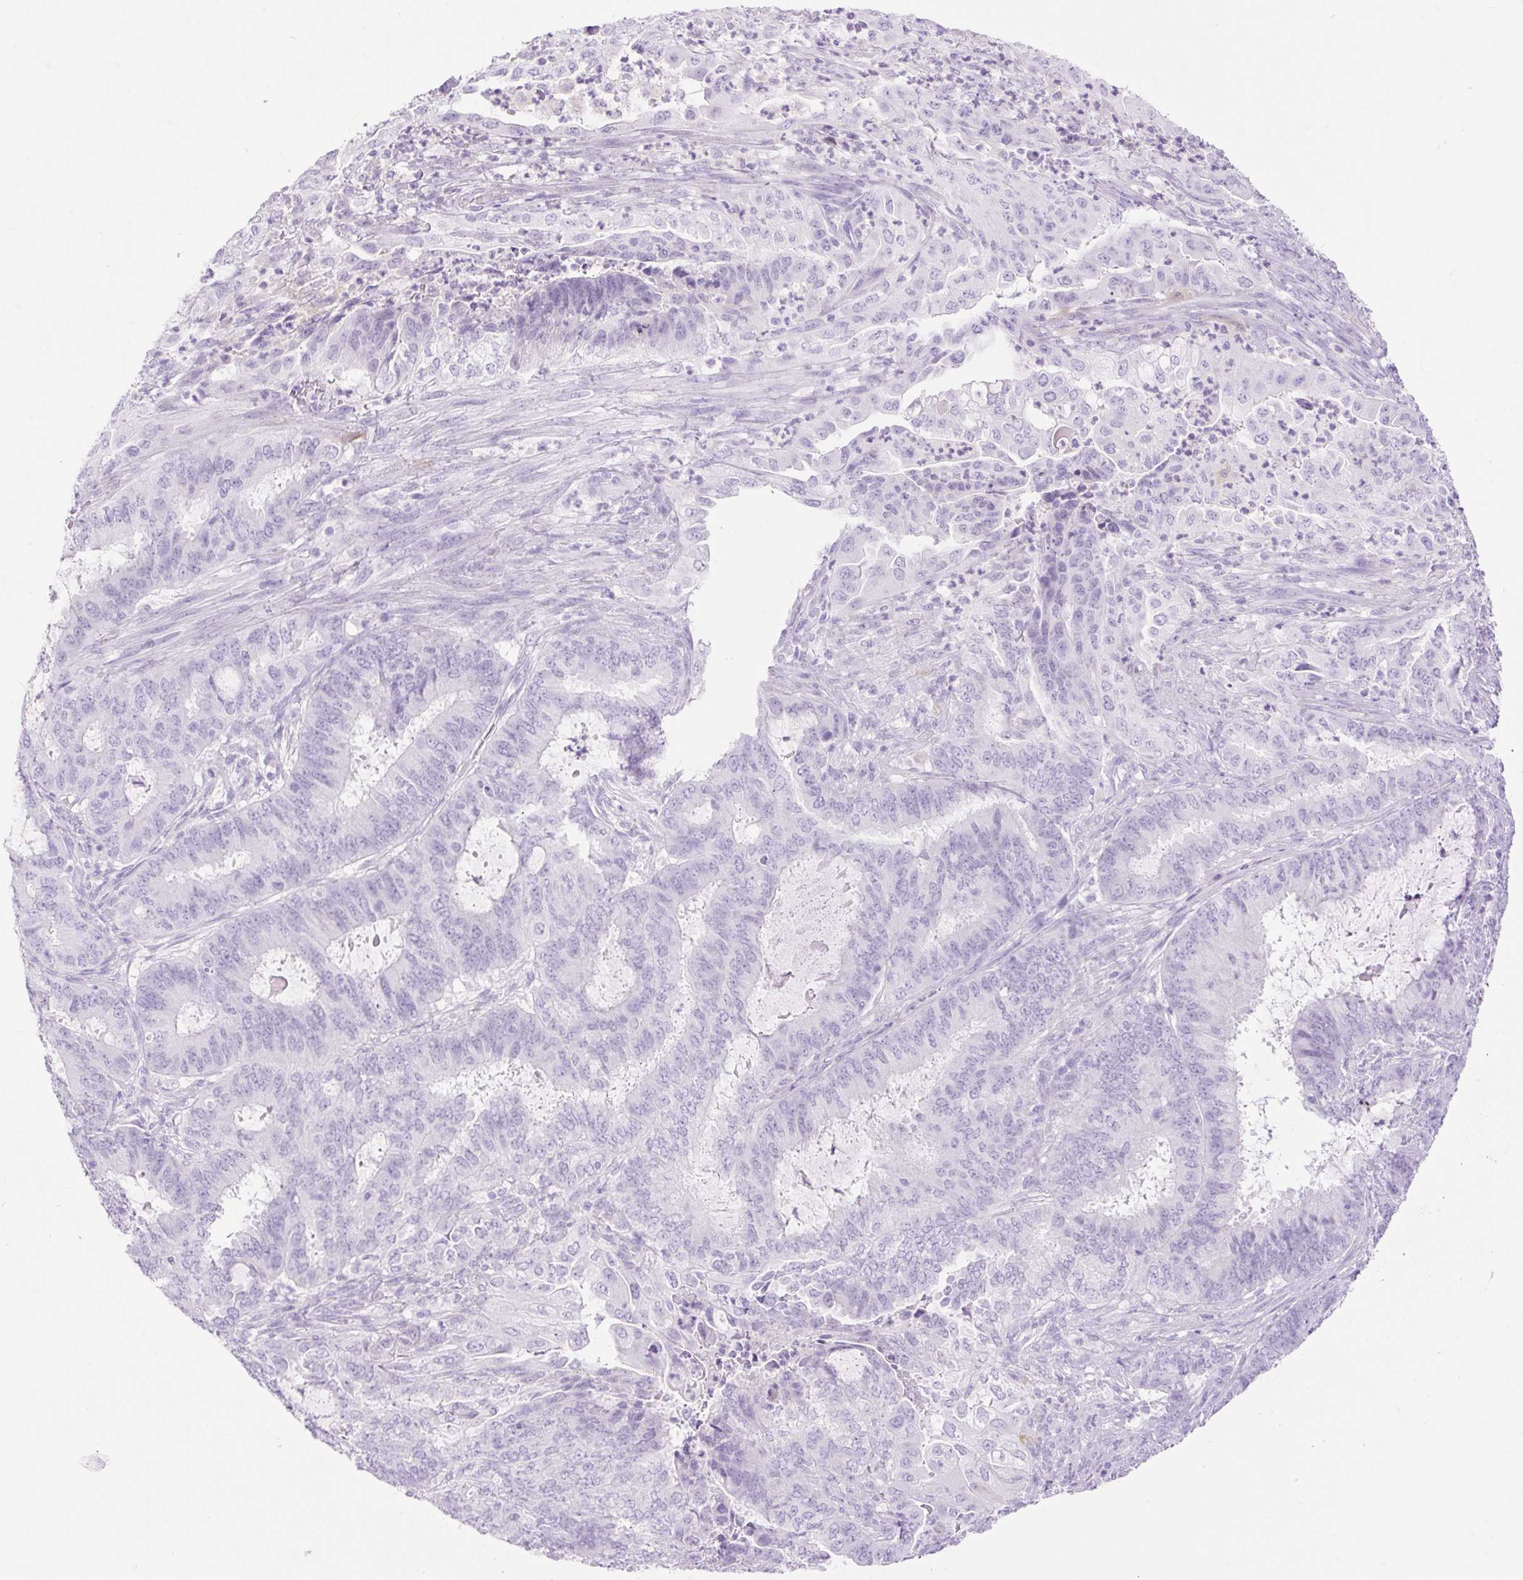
{"staining": {"intensity": "negative", "quantity": "none", "location": "none"}, "tissue": "endometrial cancer", "cell_type": "Tumor cells", "image_type": "cancer", "snomed": [{"axis": "morphology", "description": "Adenocarcinoma, NOS"}, {"axis": "topography", "description": "Endometrium"}], "caption": "The IHC photomicrograph has no significant expression in tumor cells of adenocarcinoma (endometrial) tissue. Nuclei are stained in blue.", "gene": "SLC25A40", "patient": {"sex": "female", "age": 51}}